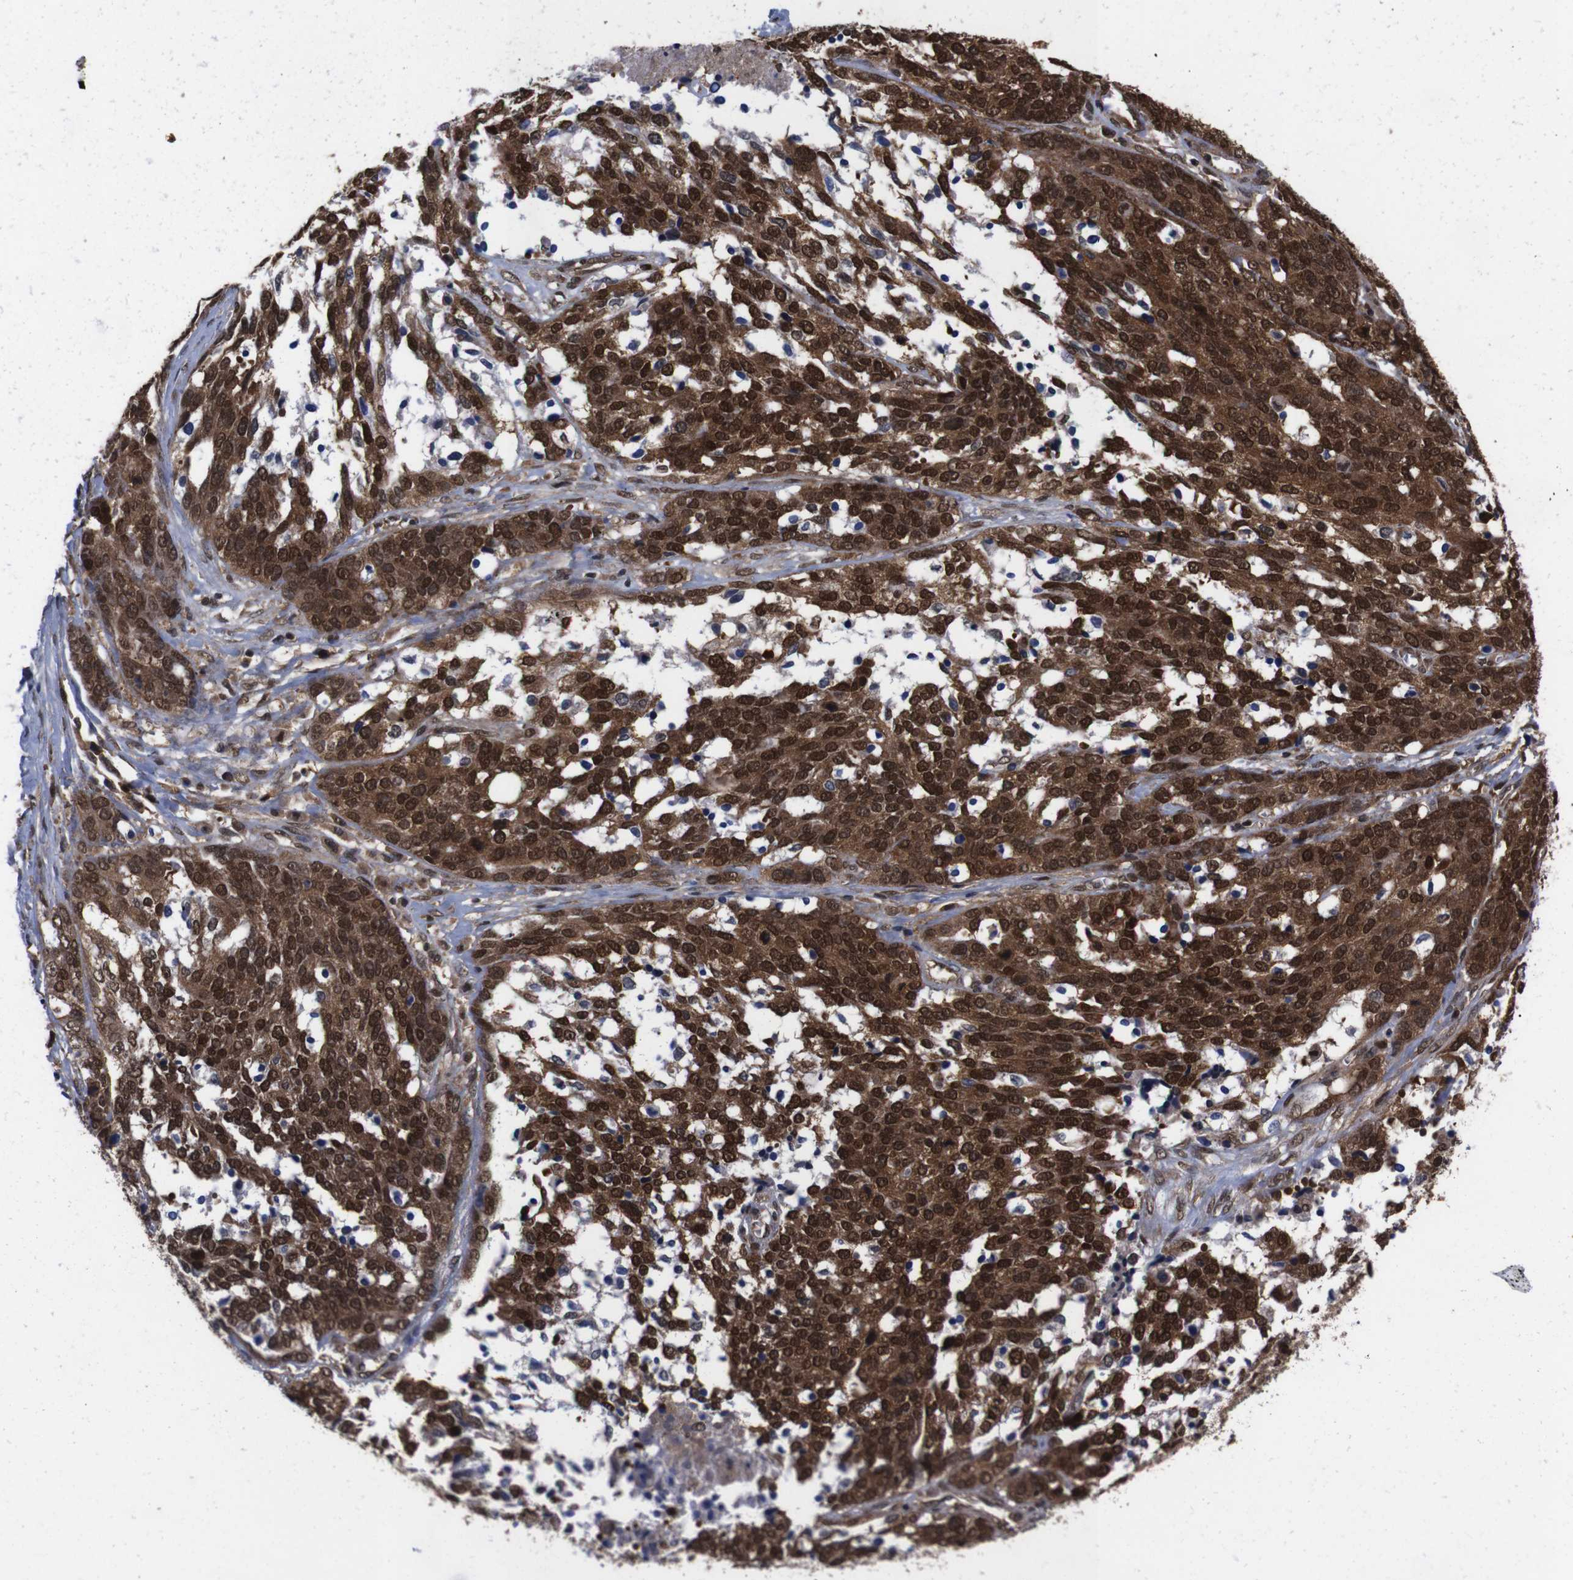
{"staining": {"intensity": "strong", "quantity": ">75%", "location": "cytoplasmic/membranous,nuclear"}, "tissue": "ovarian cancer", "cell_type": "Tumor cells", "image_type": "cancer", "snomed": [{"axis": "morphology", "description": "Cystadenocarcinoma, serous, NOS"}, {"axis": "topography", "description": "Ovary"}], "caption": "Ovarian cancer (serous cystadenocarcinoma) stained with DAB (3,3'-diaminobenzidine) IHC demonstrates high levels of strong cytoplasmic/membranous and nuclear staining in approximately >75% of tumor cells. (Stains: DAB in brown, nuclei in blue, Microscopy: brightfield microscopy at high magnification).", "gene": "UBQLN2", "patient": {"sex": "female", "age": 44}}